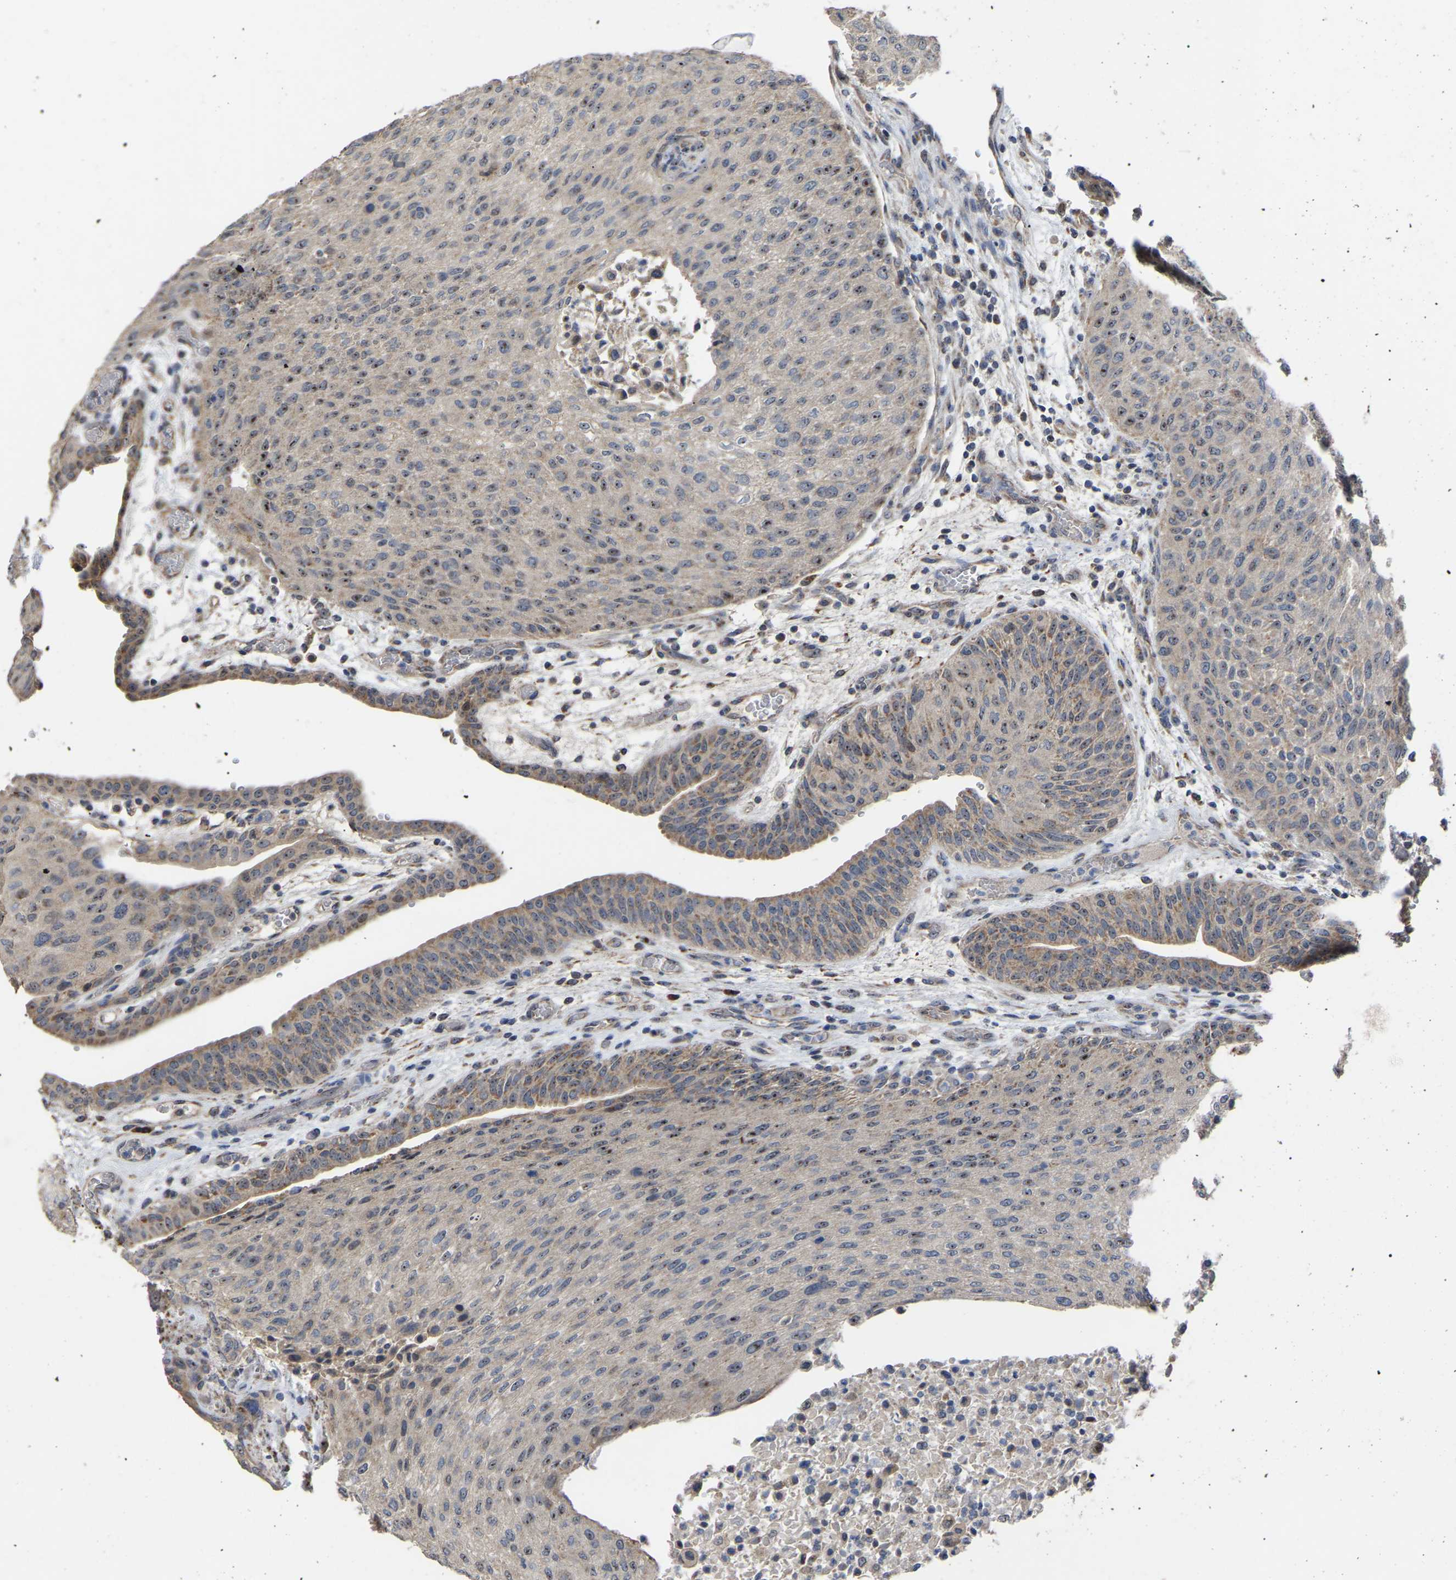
{"staining": {"intensity": "moderate", "quantity": "25%-75%", "location": "nuclear"}, "tissue": "urothelial cancer", "cell_type": "Tumor cells", "image_type": "cancer", "snomed": [{"axis": "morphology", "description": "Urothelial carcinoma, Low grade"}, {"axis": "morphology", "description": "Urothelial carcinoma, High grade"}, {"axis": "topography", "description": "Urinary bladder"}], "caption": "The micrograph exhibits staining of low-grade urothelial carcinoma, revealing moderate nuclear protein positivity (brown color) within tumor cells.", "gene": "NOP53", "patient": {"sex": "male", "age": 35}}